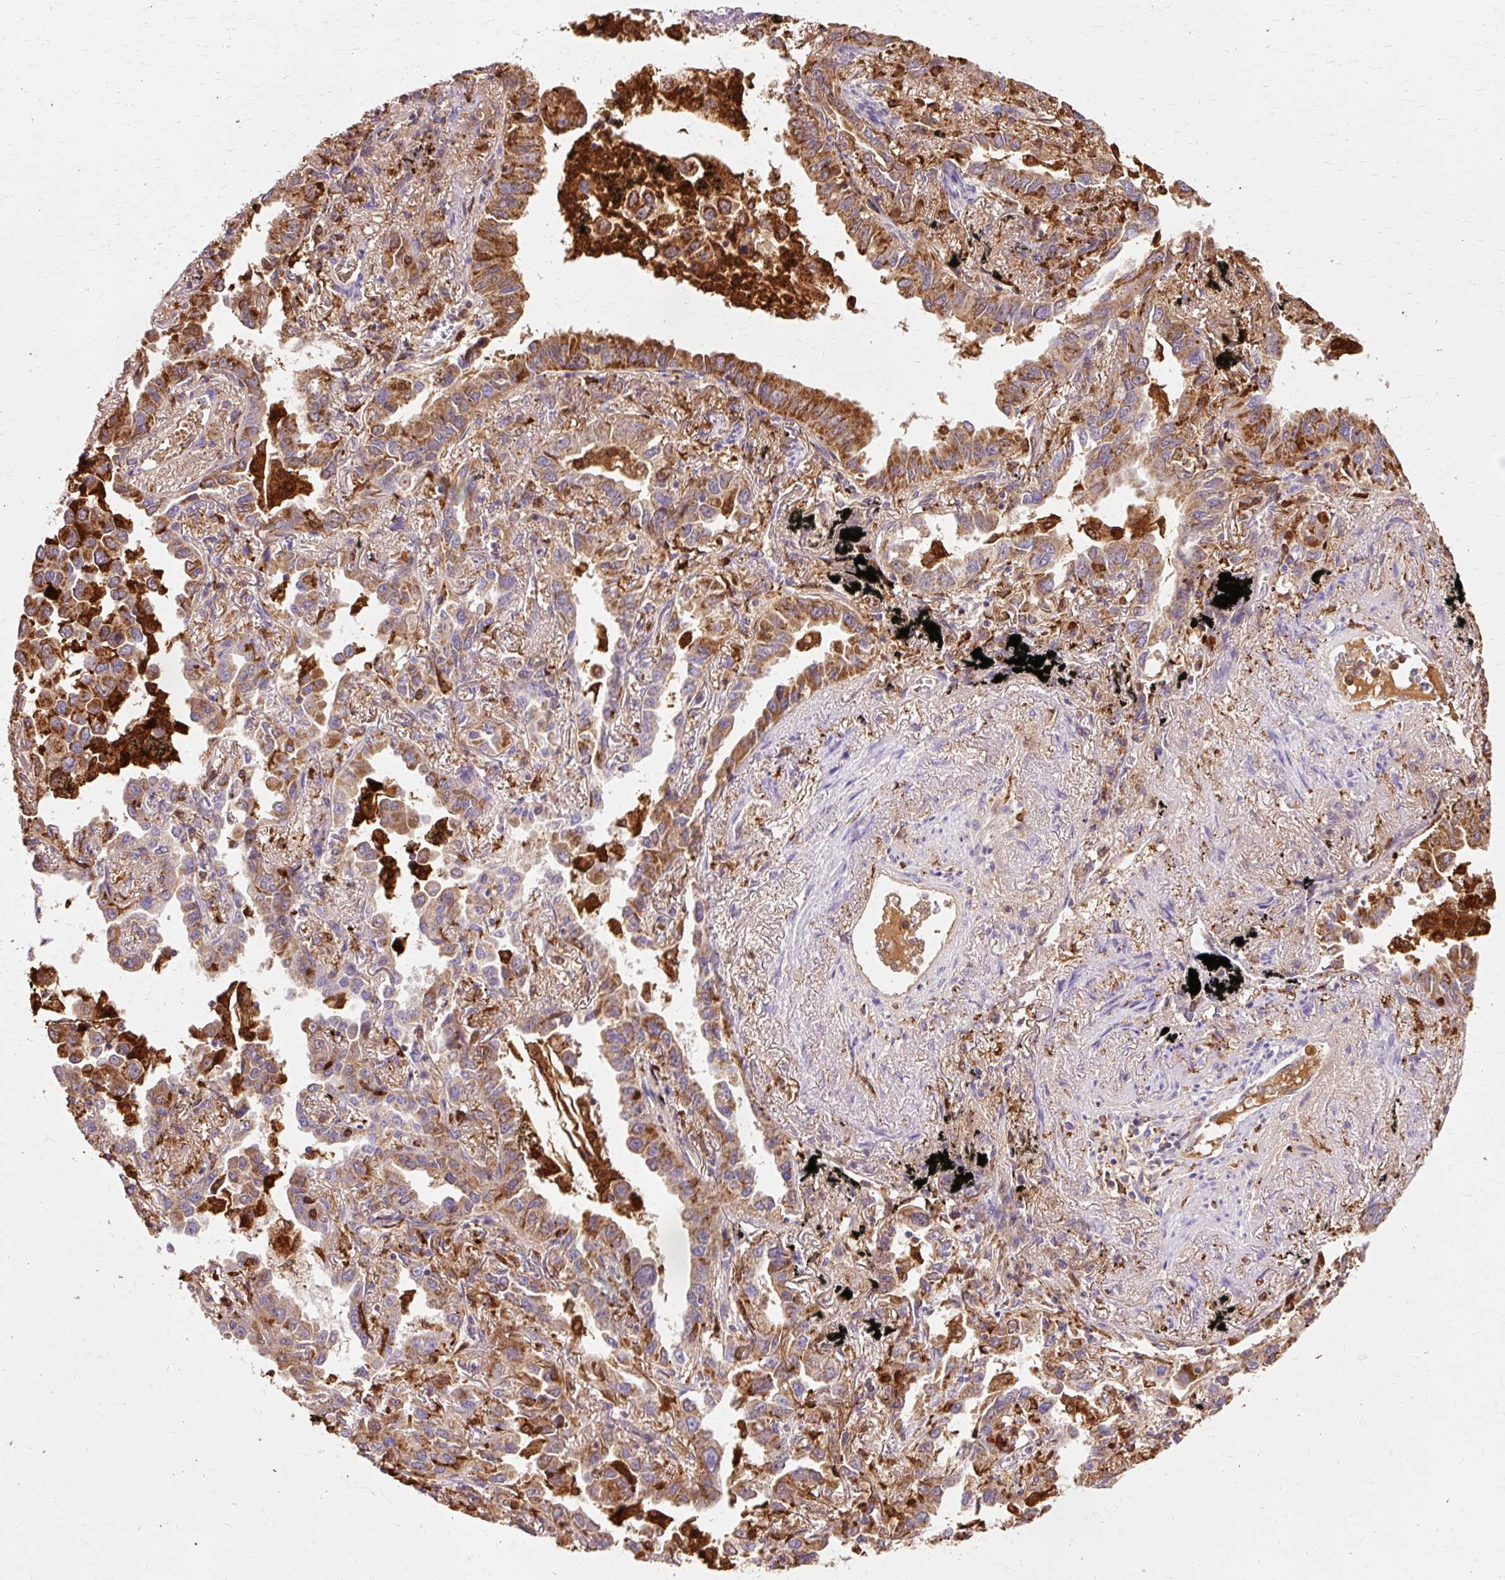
{"staining": {"intensity": "moderate", "quantity": ">75%", "location": "cytoplasmic/membranous"}, "tissue": "lung cancer", "cell_type": "Tumor cells", "image_type": "cancer", "snomed": [{"axis": "morphology", "description": "Adenocarcinoma, NOS"}, {"axis": "topography", "description": "Lung"}], "caption": "Moderate cytoplasmic/membranous staining is seen in approximately >75% of tumor cells in lung cancer (adenocarcinoma).", "gene": "GPX1", "patient": {"sex": "male", "age": 67}}